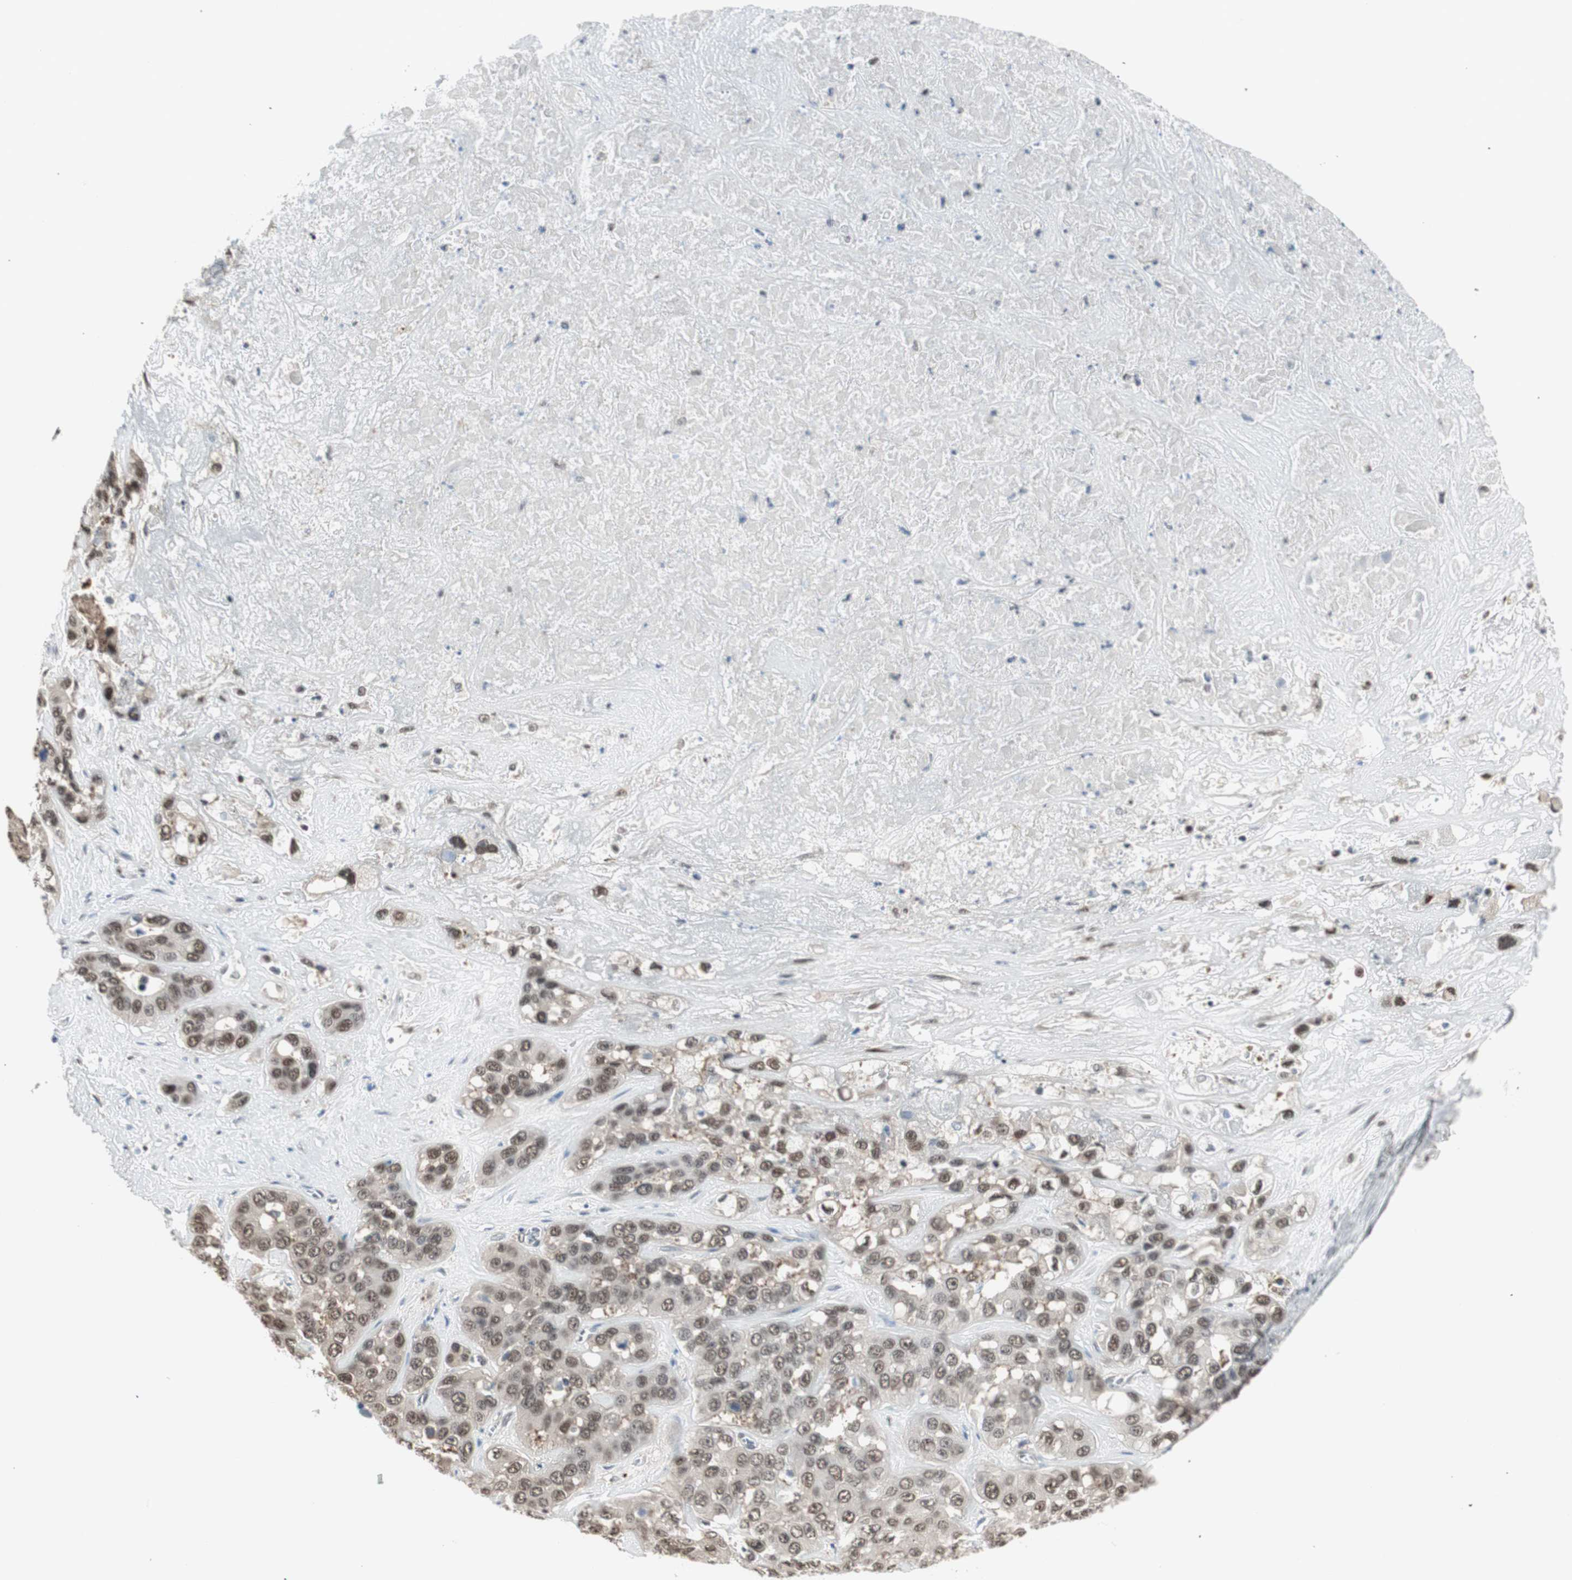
{"staining": {"intensity": "moderate", "quantity": ">75%", "location": "nuclear"}, "tissue": "liver cancer", "cell_type": "Tumor cells", "image_type": "cancer", "snomed": [{"axis": "morphology", "description": "Cholangiocarcinoma"}, {"axis": "topography", "description": "Liver"}], "caption": "Protein expression analysis of human liver cancer reveals moderate nuclear staining in approximately >75% of tumor cells.", "gene": "LONP2", "patient": {"sex": "female", "age": 52}}